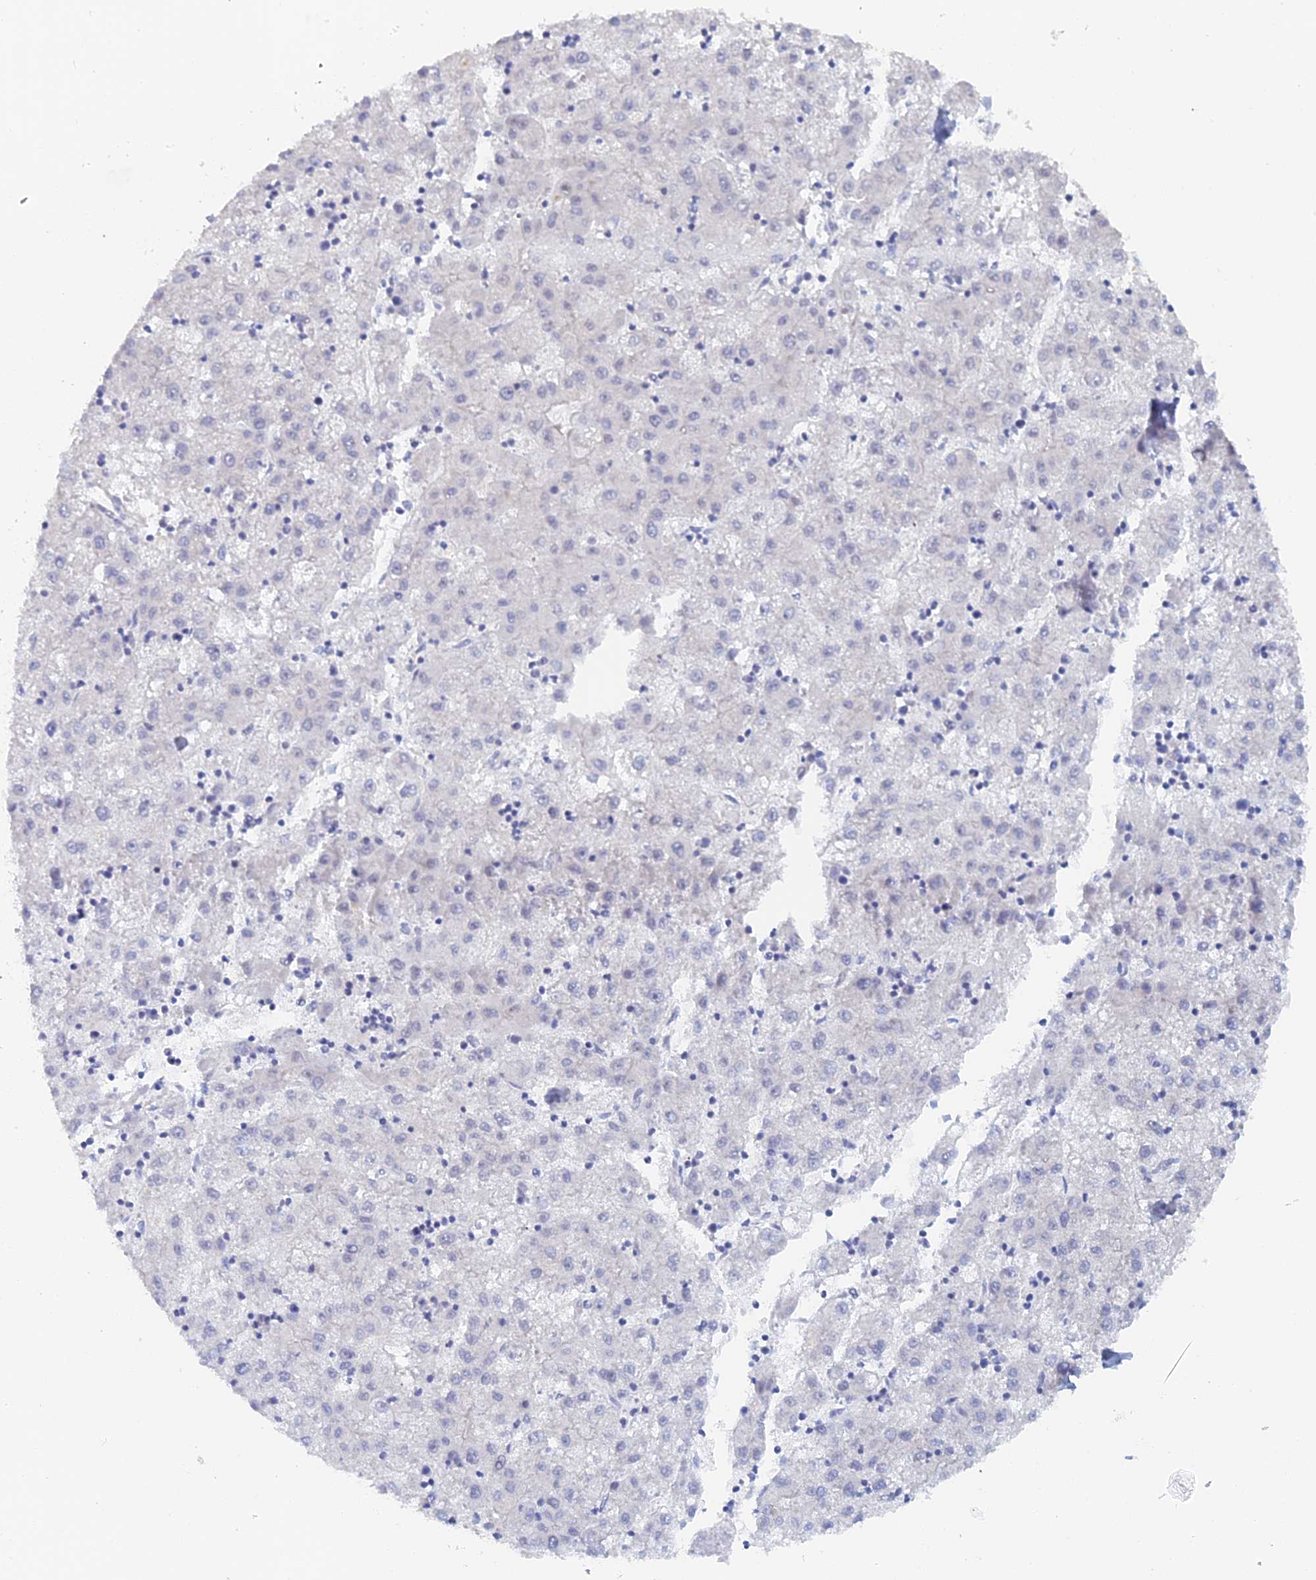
{"staining": {"intensity": "negative", "quantity": "none", "location": "none"}, "tissue": "liver cancer", "cell_type": "Tumor cells", "image_type": "cancer", "snomed": [{"axis": "morphology", "description": "Carcinoma, Hepatocellular, NOS"}, {"axis": "topography", "description": "Liver"}], "caption": "The photomicrograph reveals no significant staining in tumor cells of liver cancer.", "gene": "ELOVL6", "patient": {"sex": "male", "age": 72}}